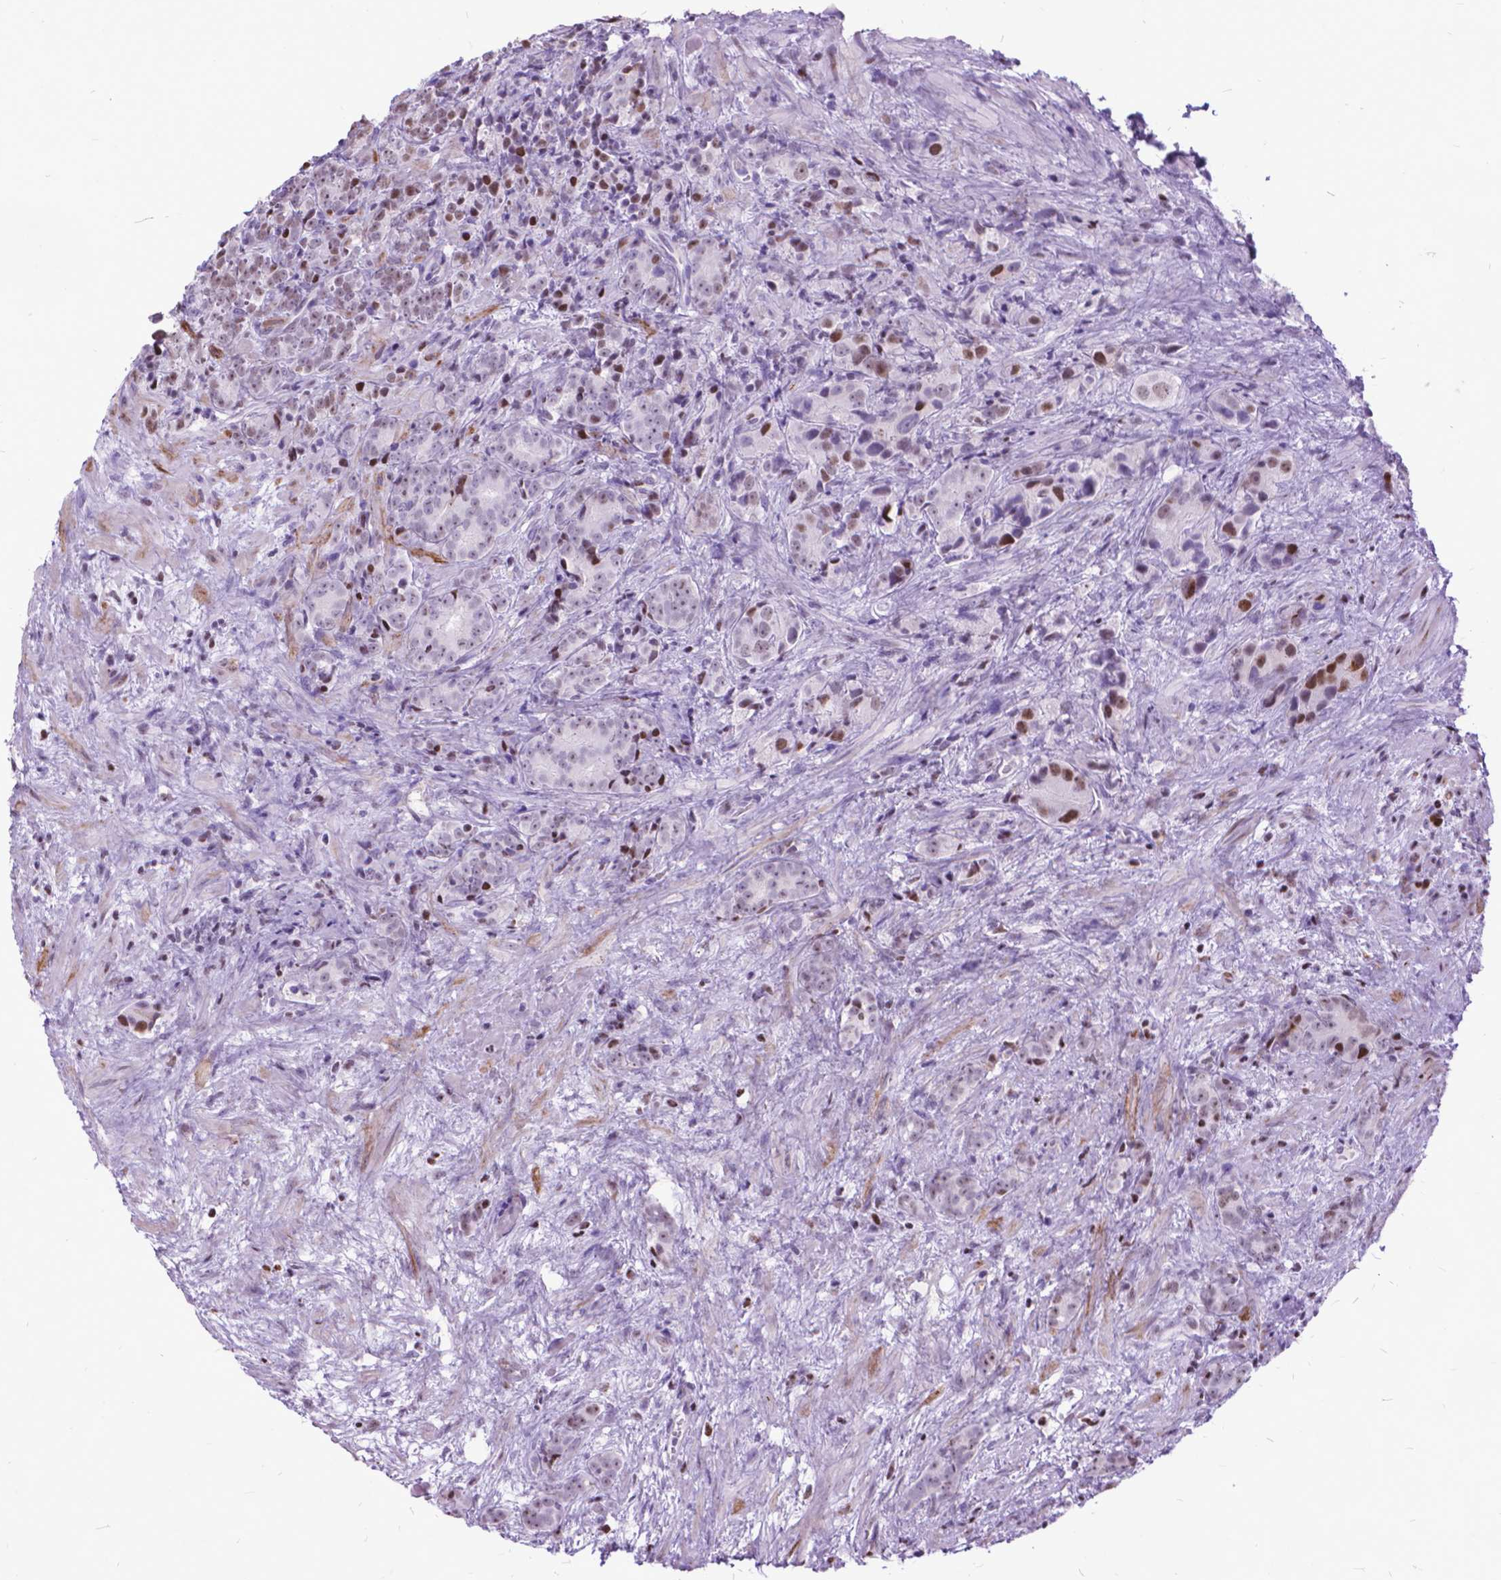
{"staining": {"intensity": "moderate", "quantity": "<25%", "location": "nuclear"}, "tissue": "prostate cancer", "cell_type": "Tumor cells", "image_type": "cancer", "snomed": [{"axis": "morphology", "description": "Adenocarcinoma, High grade"}, {"axis": "topography", "description": "Prostate"}], "caption": "Approximately <25% of tumor cells in human prostate adenocarcinoma (high-grade) reveal moderate nuclear protein staining as visualized by brown immunohistochemical staining.", "gene": "POLE4", "patient": {"sex": "male", "age": 90}}